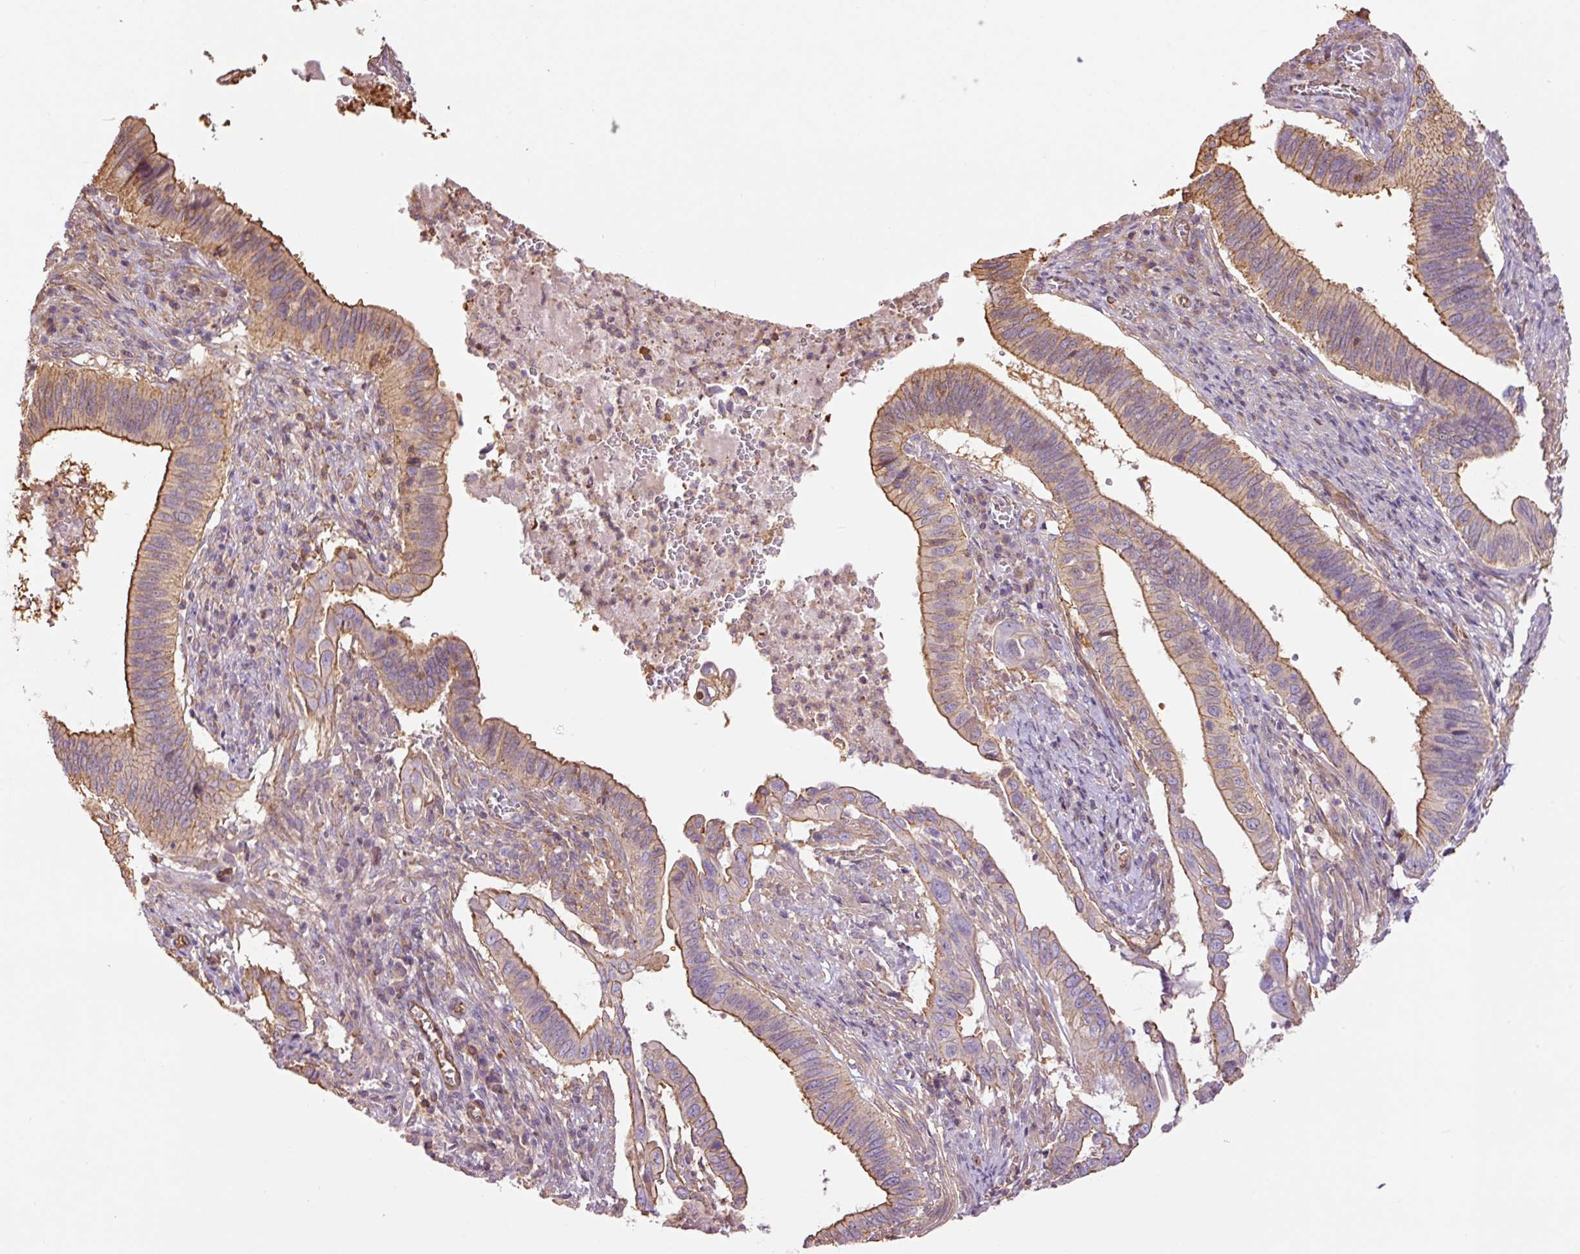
{"staining": {"intensity": "moderate", "quantity": "25%-75%", "location": "cytoplasmic/membranous"}, "tissue": "cervical cancer", "cell_type": "Tumor cells", "image_type": "cancer", "snomed": [{"axis": "morphology", "description": "Adenocarcinoma, NOS"}, {"axis": "topography", "description": "Cervix"}], "caption": "Adenocarcinoma (cervical) was stained to show a protein in brown. There is medium levels of moderate cytoplasmic/membranous staining in approximately 25%-75% of tumor cells.", "gene": "PPP1R1B", "patient": {"sex": "female", "age": 42}}